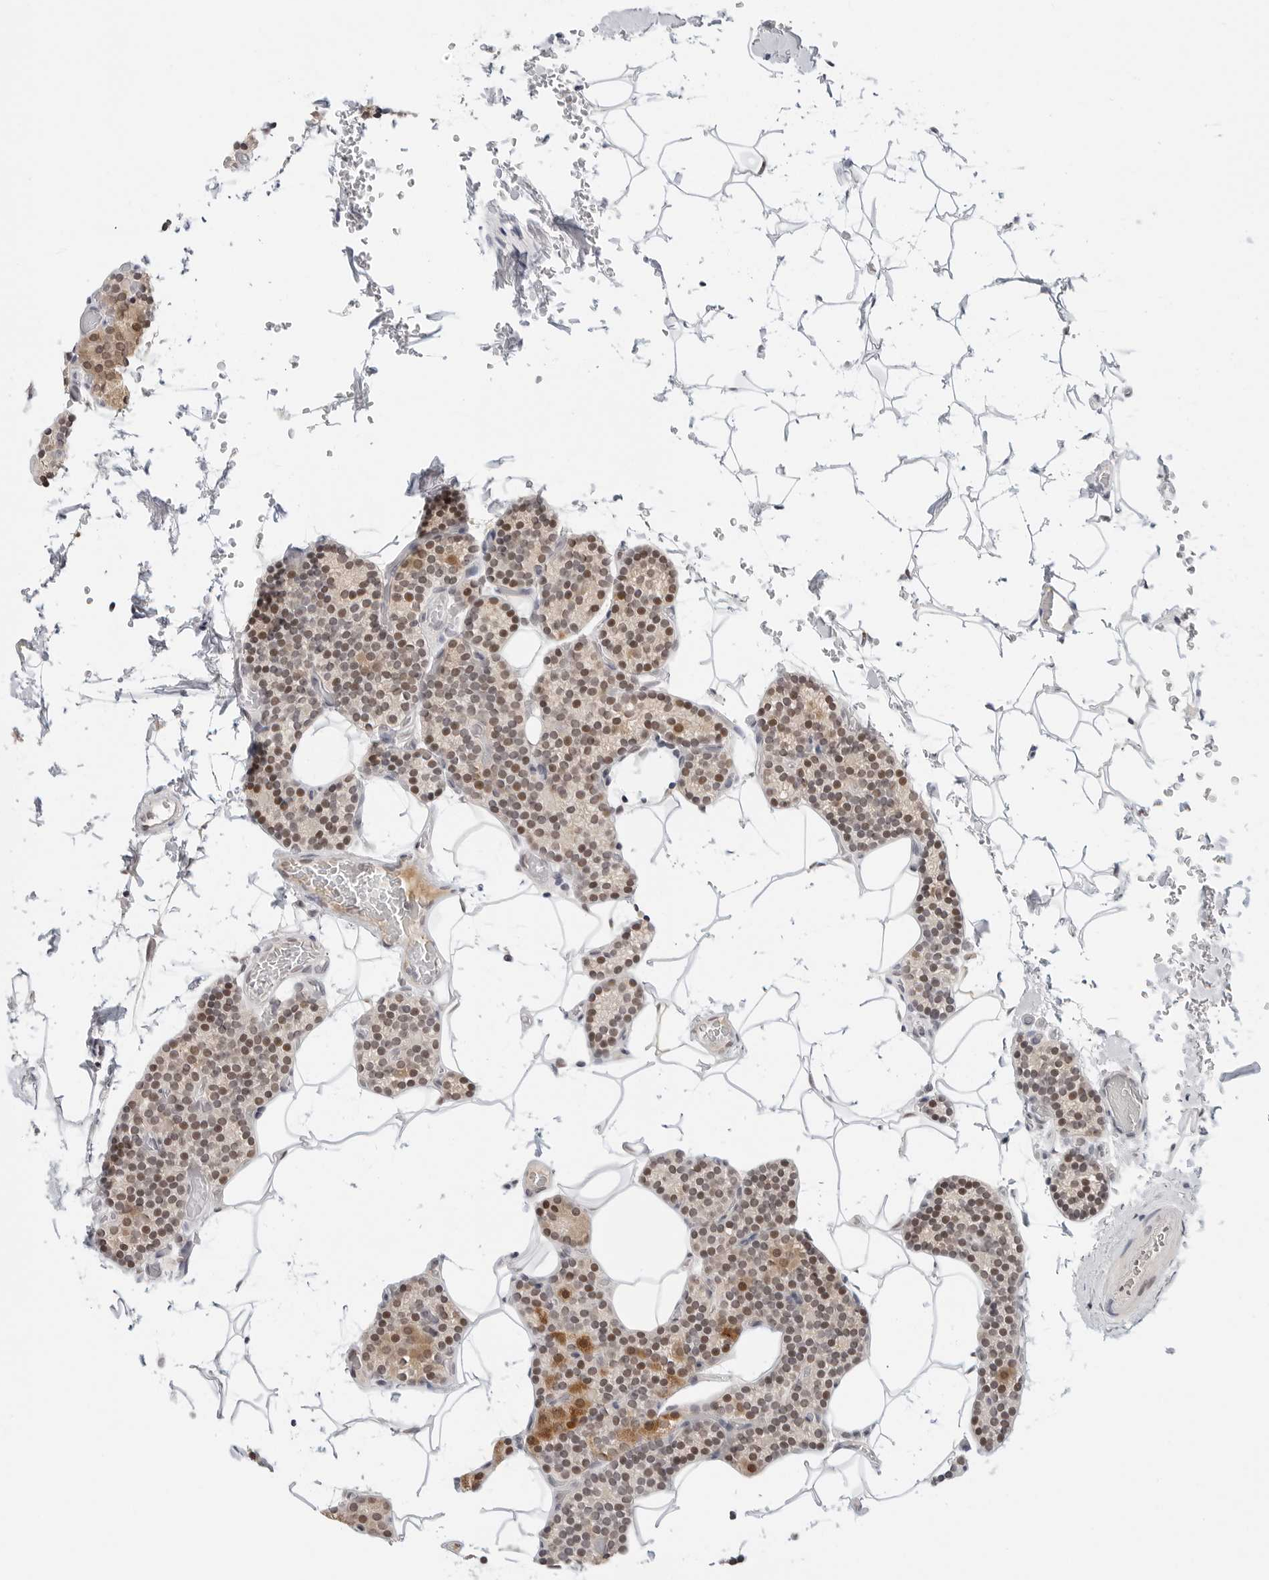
{"staining": {"intensity": "moderate", "quantity": "25%-75%", "location": "cytoplasmic/membranous,nuclear"}, "tissue": "parathyroid gland", "cell_type": "Glandular cells", "image_type": "normal", "snomed": [{"axis": "morphology", "description": "Normal tissue, NOS"}, {"axis": "topography", "description": "Parathyroid gland"}], "caption": "Approximately 25%-75% of glandular cells in unremarkable parathyroid gland show moderate cytoplasmic/membranous,nuclear protein positivity as visualized by brown immunohistochemical staining.", "gene": "TSEN2", "patient": {"sex": "male", "age": 52}}